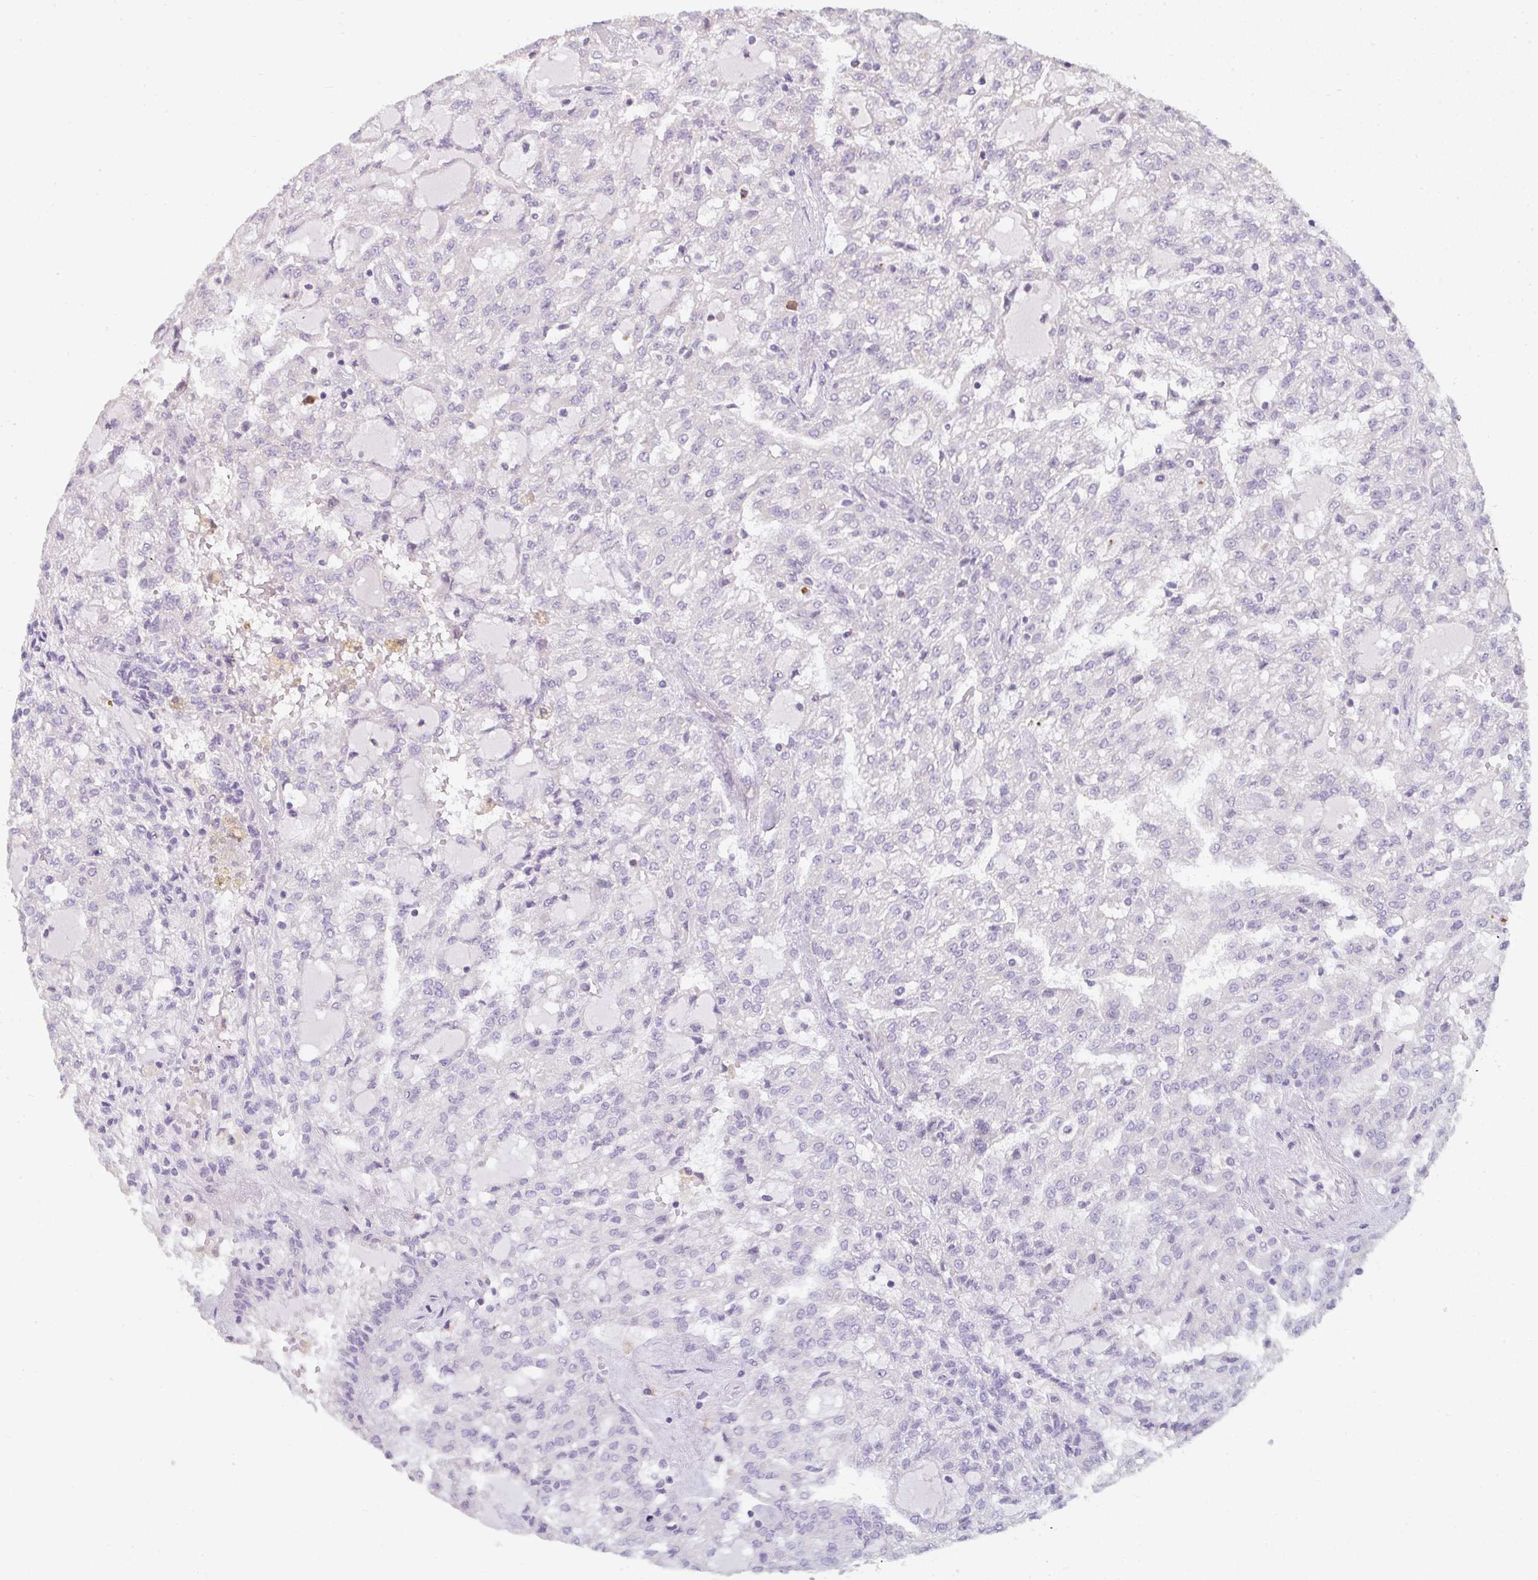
{"staining": {"intensity": "negative", "quantity": "none", "location": "none"}, "tissue": "renal cancer", "cell_type": "Tumor cells", "image_type": "cancer", "snomed": [{"axis": "morphology", "description": "Adenocarcinoma, NOS"}, {"axis": "topography", "description": "Kidney"}], "caption": "Tumor cells are negative for brown protein staining in adenocarcinoma (renal). (DAB immunohistochemistry (IHC) with hematoxylin counter stain).", "gene": "ZNF215", "patient": {"sex": "male", "age": 63}}